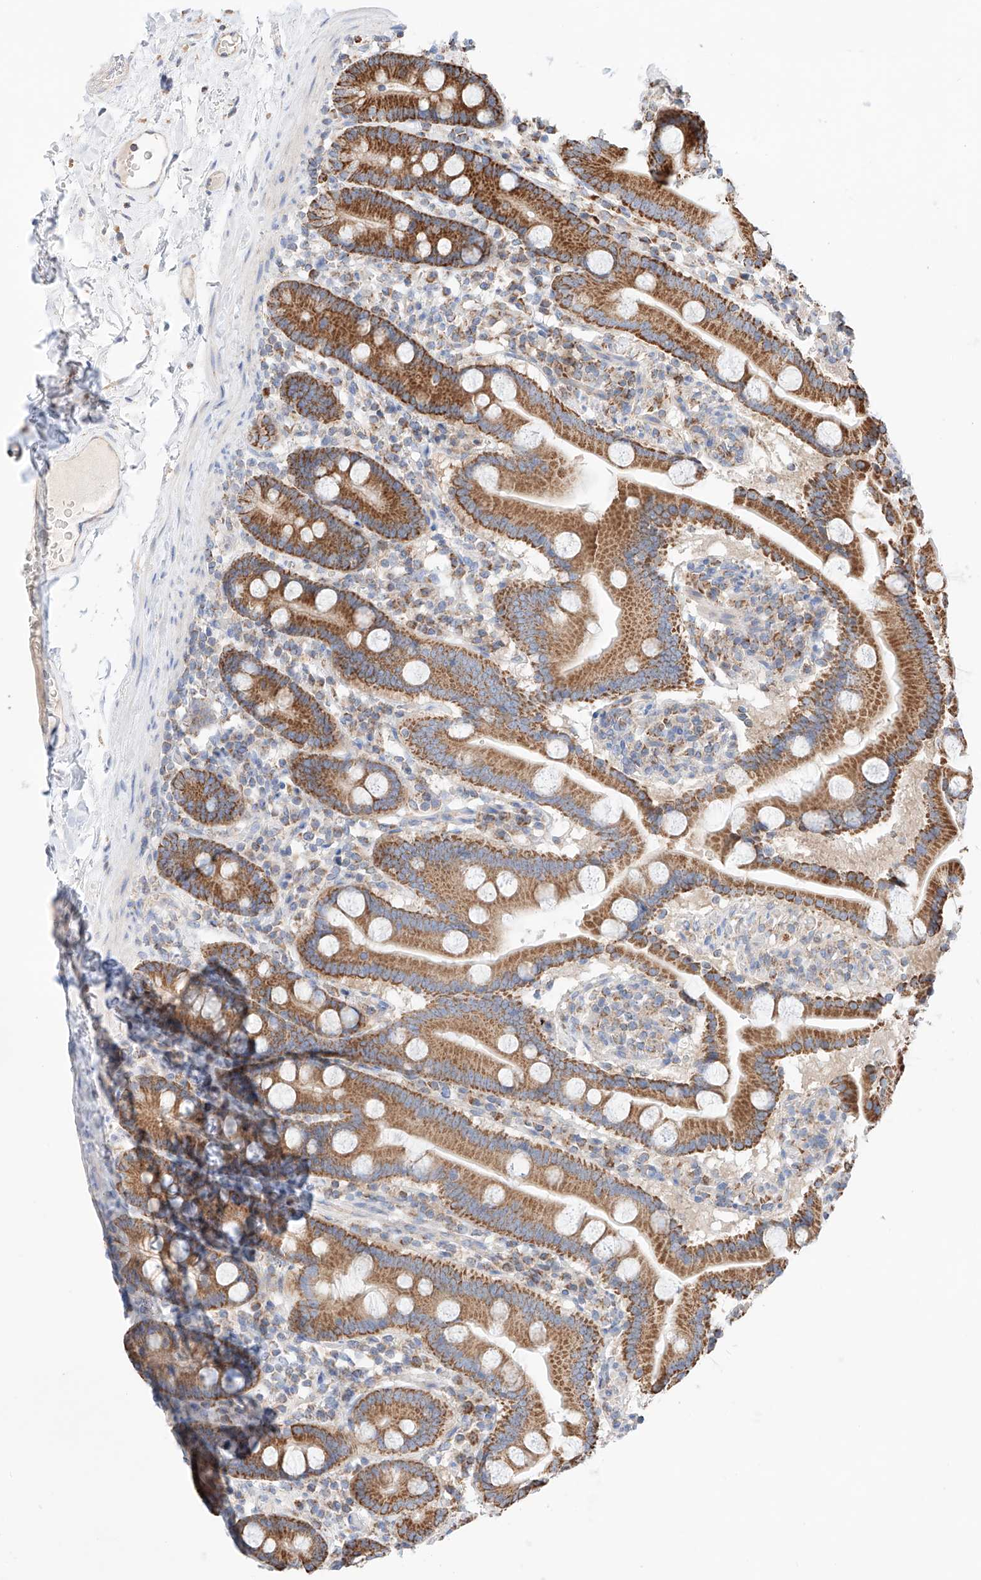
{"staining": {"intensity": "strong", "quantity": ">75%", "location": "cytoplasmic/membranous"}, "tissue": "duodenum", "cell_type": "Glandular cells", "image_type": "normal", "snomed": [{"axis": "morphology", "description": "Normal tissue, NOS"}, {"axis": "topography", "description": "Duodenum"}], "caption": "About >75% of glandular cells in unremarkable duodenum reveal strong cytoplasmic/membranous protein staining as visualized by brown immunohistochemical staining.", "gene": "KTI12", "patient": {"sex": "male", "age": 55}}